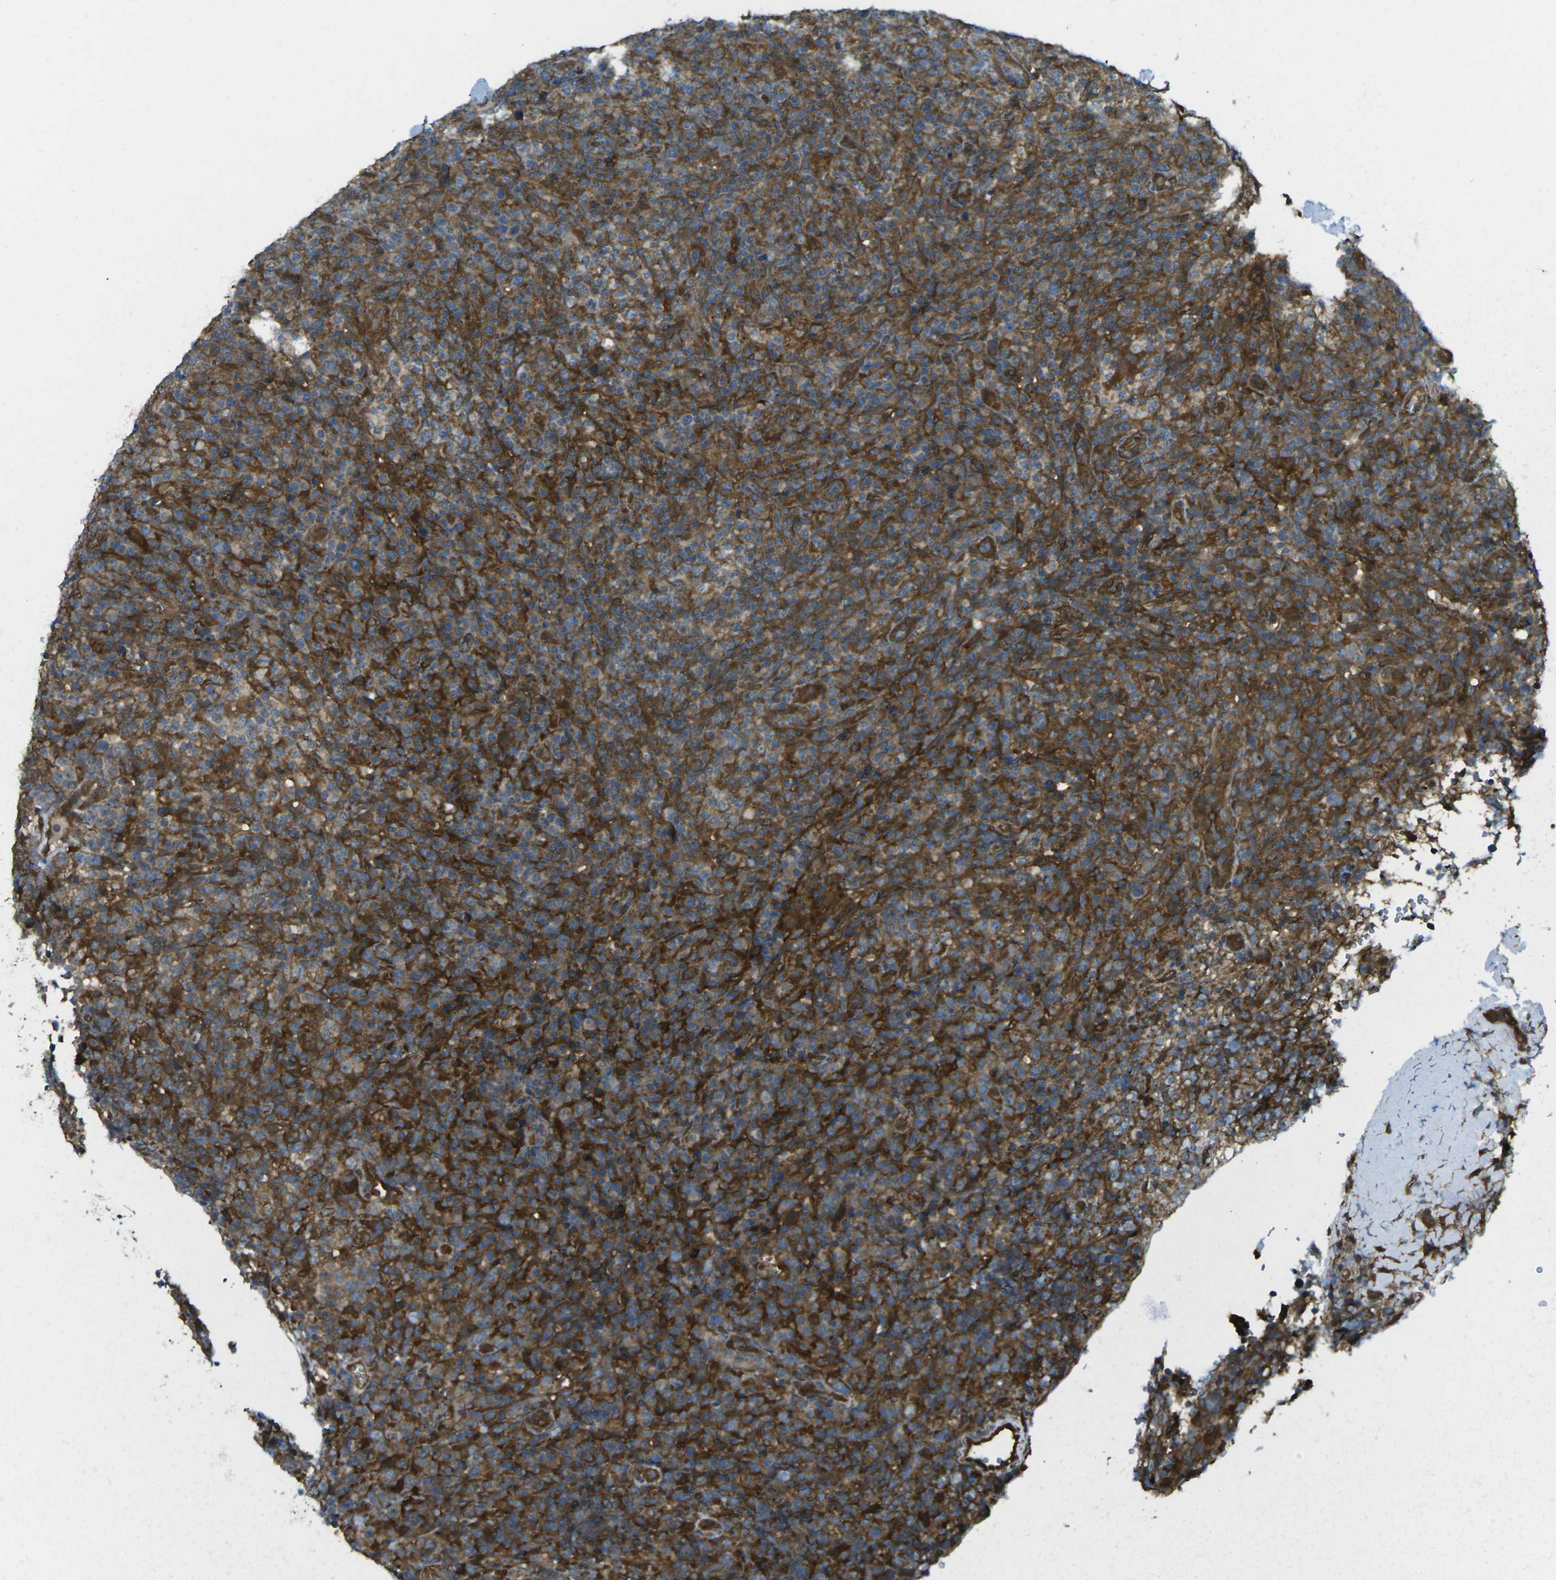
{"staining": {"intensity": "moderate", "quantity": "25%-75%", "location": "cytoplasmic/membranous"}, "tissue": "lymphoma", "cell_type": "Tumor cells", "image_type": "cancer", "snomed": [{"axis": "morphology", "description": "Malignant lymphoma, non-Hodgkin's type, High grade"}, {"axis": "topography", "description": "Lymph node"}], "caption": "The photomicrograph exhibits immunohistochemical staining of lymphoma. There is moderate cytoplasmic/membranous staining is seen in approximately 25%-75% of tumor cells.", "gene": "CHMP3", "patient": {"sex": "female", "age": 76}}